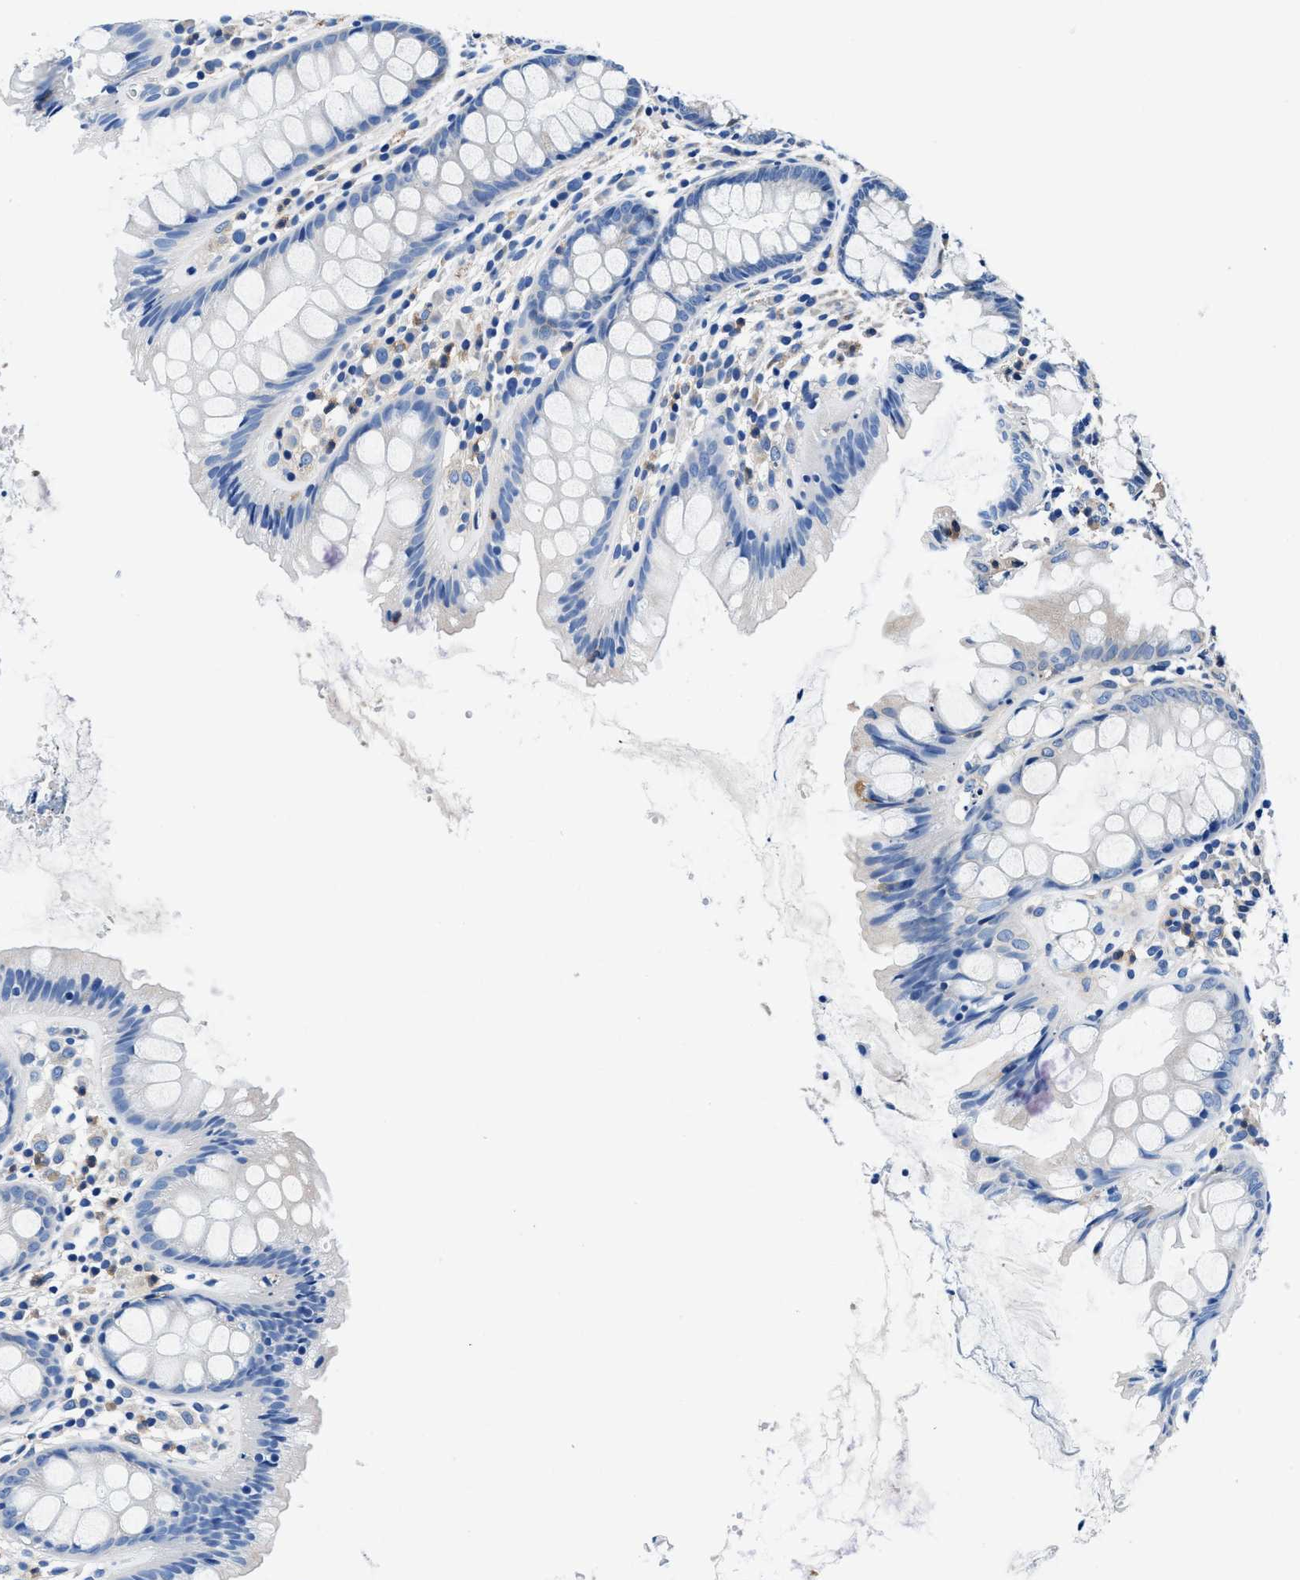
{"staining": {"intensity": "moderate", "quantity": ">75%", "location": "cytoplasmic/membranous"}, "tissue": "colon", "cell_type": "Endothelial cells", "image_type": "normal", "snomed": [{"axis": "morphology", "description": "Normal tissue, NOS"}, {"axis": "topography", "description": "Colon"}], "caption": "Benign colon demonstrates moderate cytoplasmic/membranous staining in about >75% of endothelial cells, visualized by immunohistochemistry. (brown staining indicates protein expression, while blue staining denotes nuclei).", "gene": "NEU1", "patient": {"sex": "female", "age": 56}}